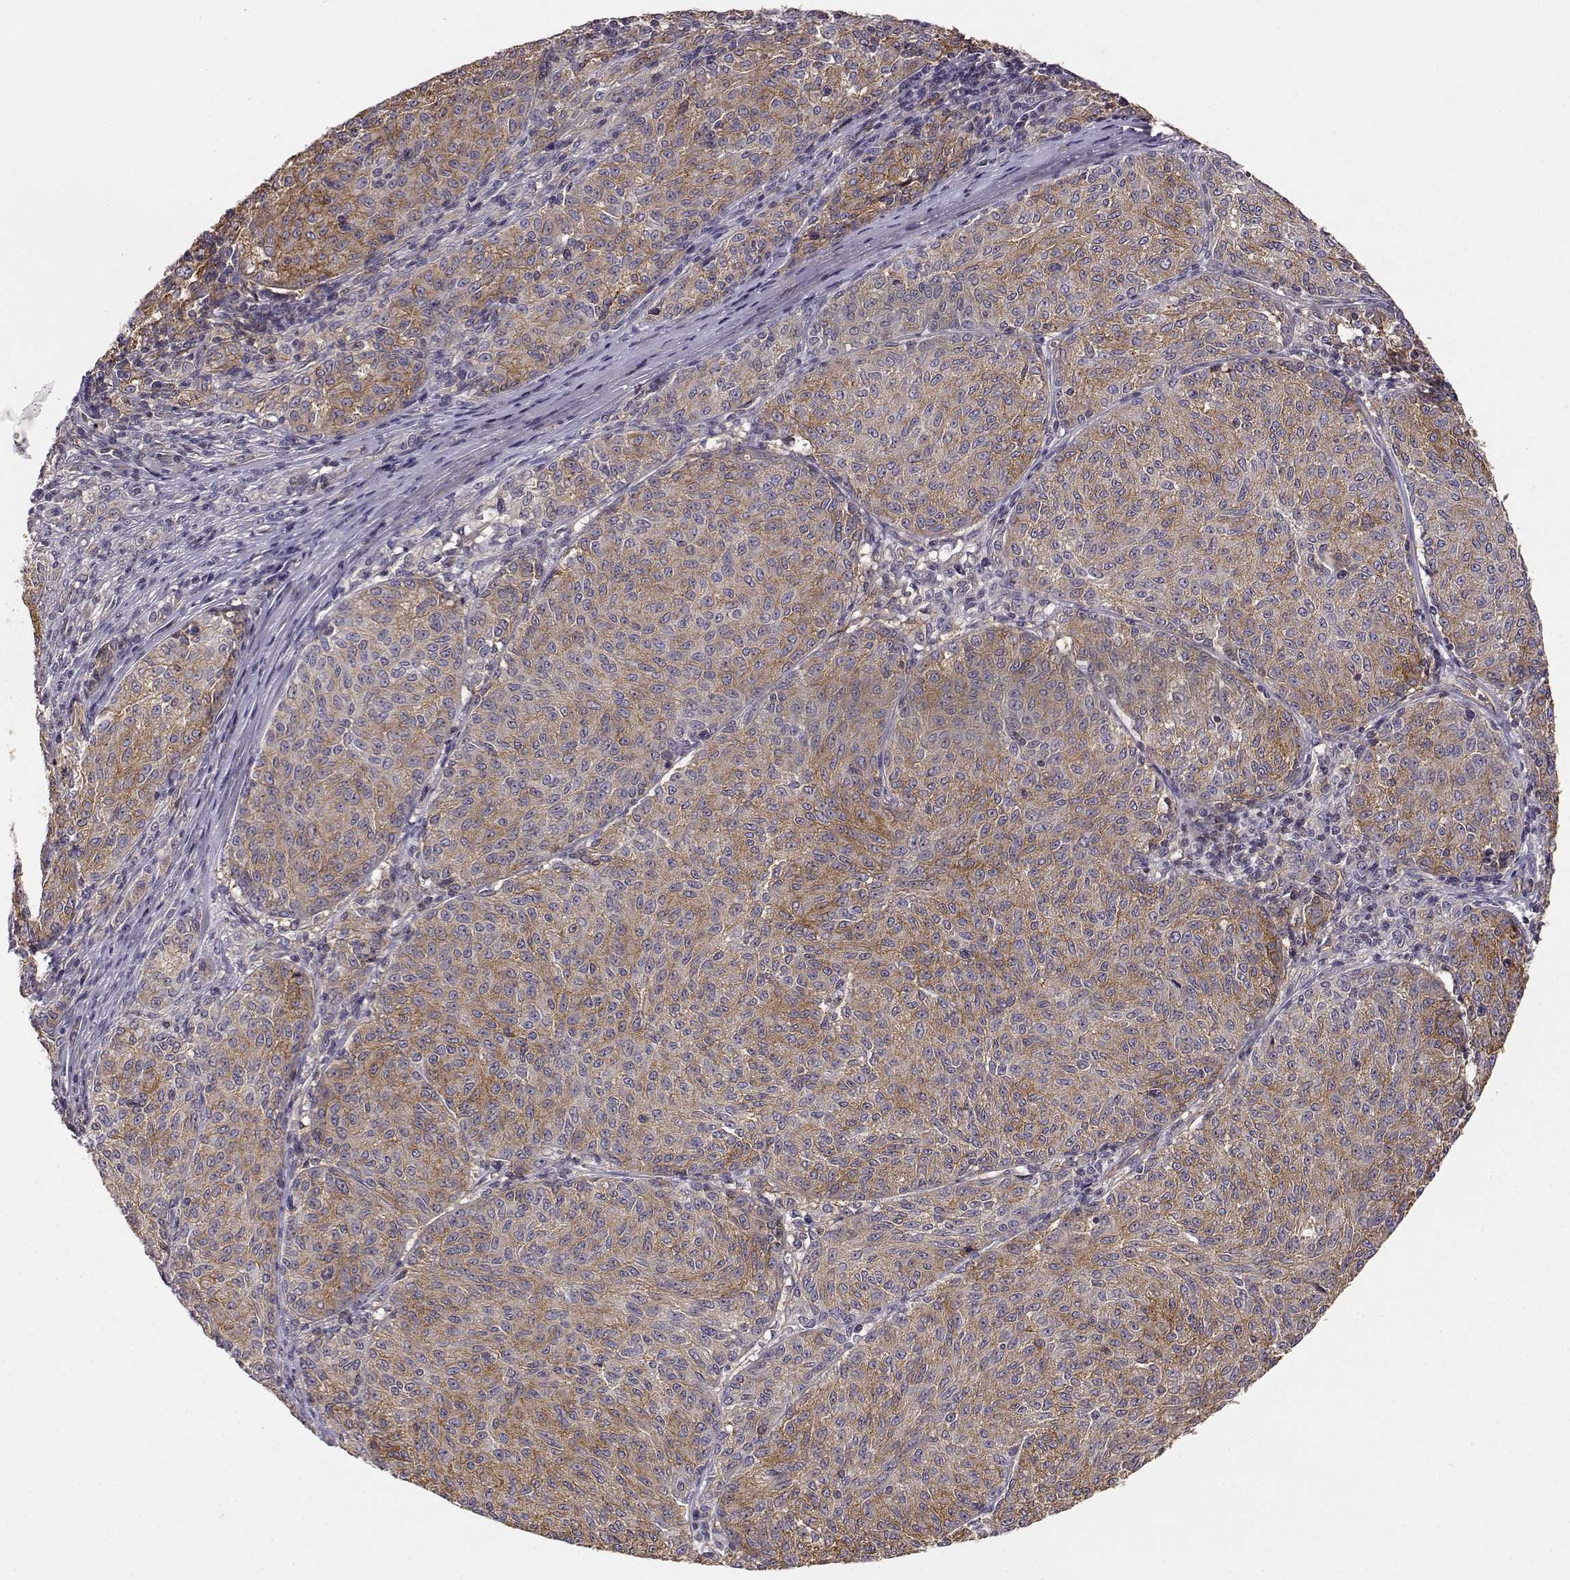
{"staining": {"intensity": "moderate", "quantity": "<25%", "location": "cytoplasmic/membranous"}, "tissue": "melanoma", "cell_type": "Tumor cells", "image_type": "cancer", "snomed": [{"axis": "morphology", "description": "Malignant melanoma, NOS"}, {"axis": "topography", "description": "Skin"}], "caption": "Malignant melanoma stained for a protein (brown) displays moderate cytoplasmic/membranous positive positivity in about <25% of tumor cells.", "gene": "IFITM1", "patient": {"sex": "female", "age": 72}}